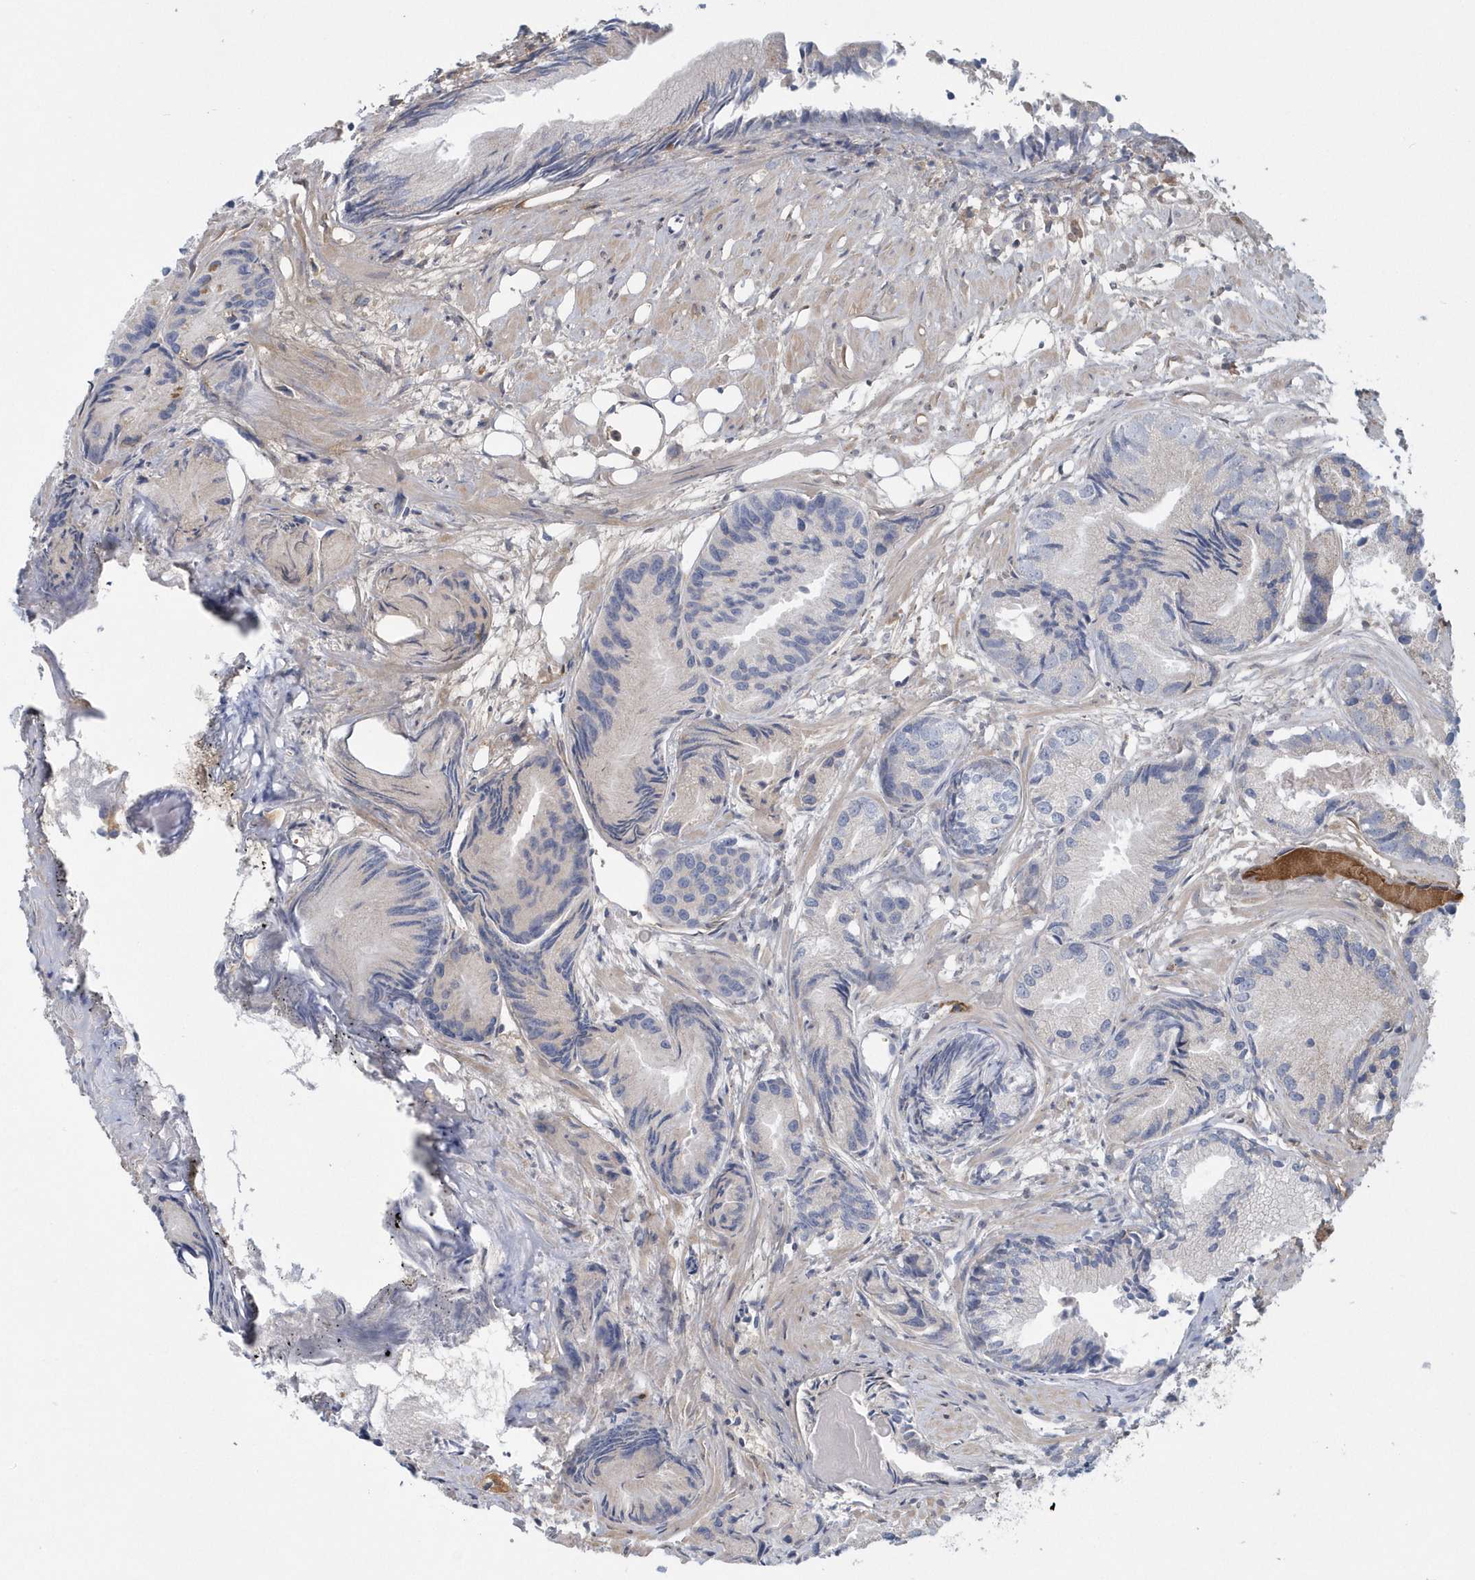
{"staining": {"intensity": "negative", "quantity": "none", "location": "none"}, "tissue": "prostate cancer", "cell_type": "Tumor cells", "image_type": "cancer", "snomed": [{"axis": "morphology", "description": "Adenocarcinoma, Low grade"}, {"axis": "topography", "description": "Prostate"}], "caption": "Protein analysis of prostate cancer (low-grade adenocarcinoma) displays no significant expression in tumor cells.", "gene": "SPATA18", "patient": {"sex": "male", "age": 88}}